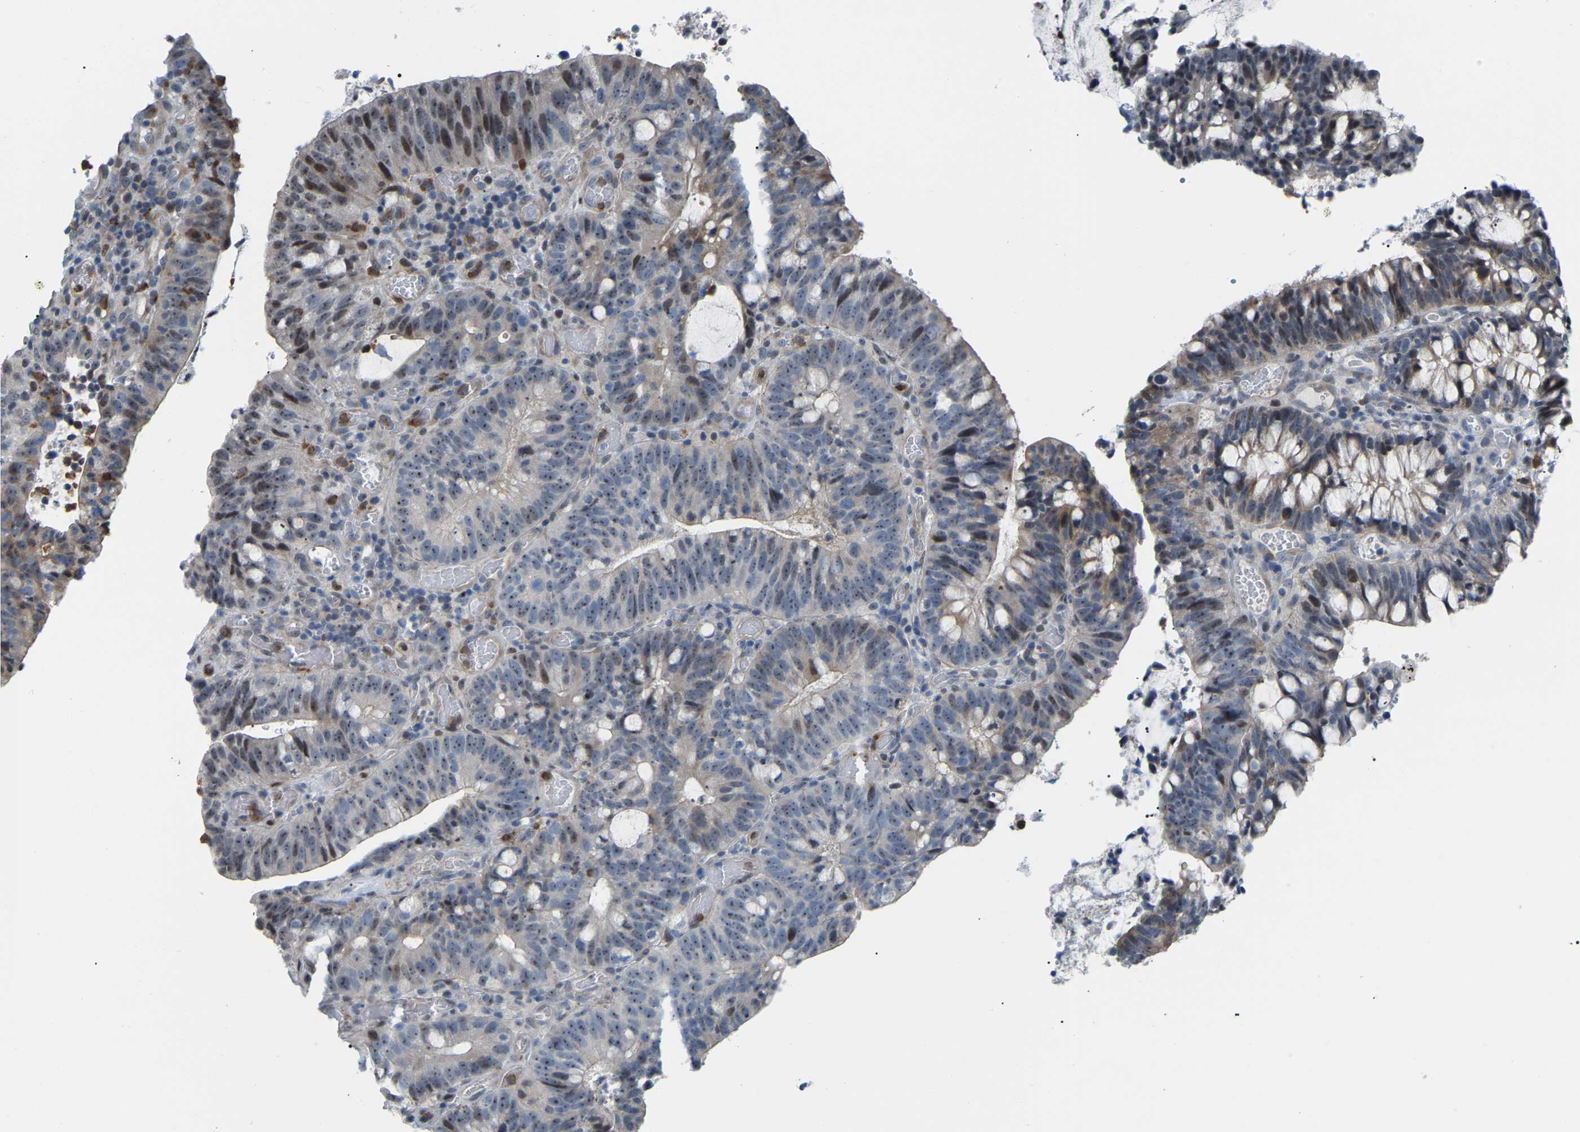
{"staining": {"intensity": "moderate", "quantity": "25%-75%", "location": "cytoplasmic/membranous,nuclear"}, "tissue": "colorectal cancer", "cell_type": "Tumor cells", "image_type": "cancer", "snomed": [{"axis": "morphology", "description": "Adenocarcinoma, NOS"}, {"axis": "topography", "description": "Colon"}], "caption": "Approximately 25%-75% of tumor cells in colorectal cancer display moderate cytoplasmic/membranous and nuclear protein positivity as visualized by brown immunohistochemical staining.", "gene": "CROT", "patient": {"sex": "female", "age": 66}}